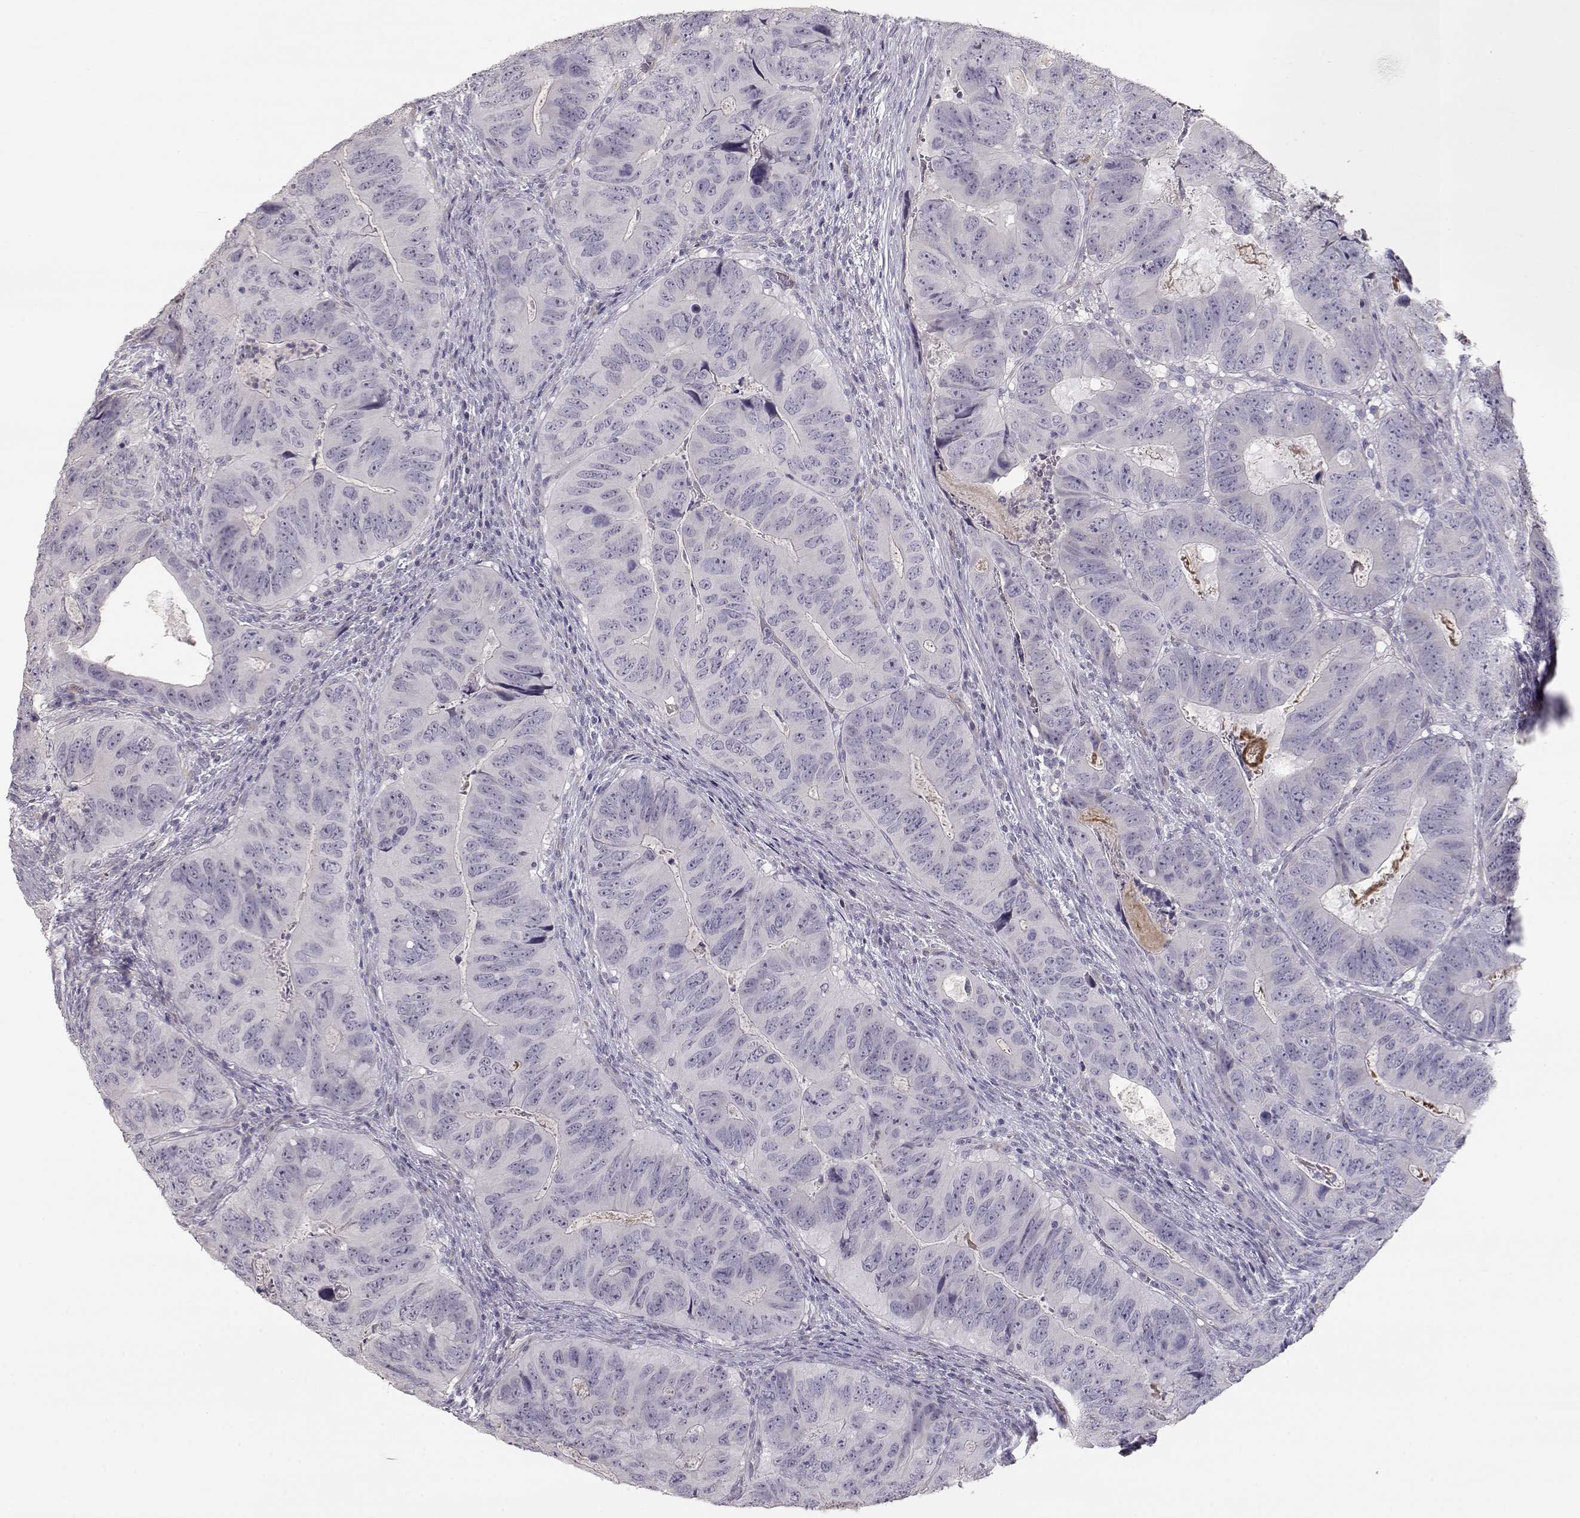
{"staining": {"intensity": "negative", "quantity": "none", "location": "none"}, "tissue": "colorectal cancer", "cell_type": "Tumor cells", "image_type": "cancer", "snomed": [{"axis": "morphology", "description": "Adenocarcinoma, NOS"}, {"axis": "topography", "description": "Colon"}], "caption": "An image of human colorectal cancer is negative for staining in tumor cells.", "gene": "SLC18A1", "patient": {"sex": "male", "age": 79}}